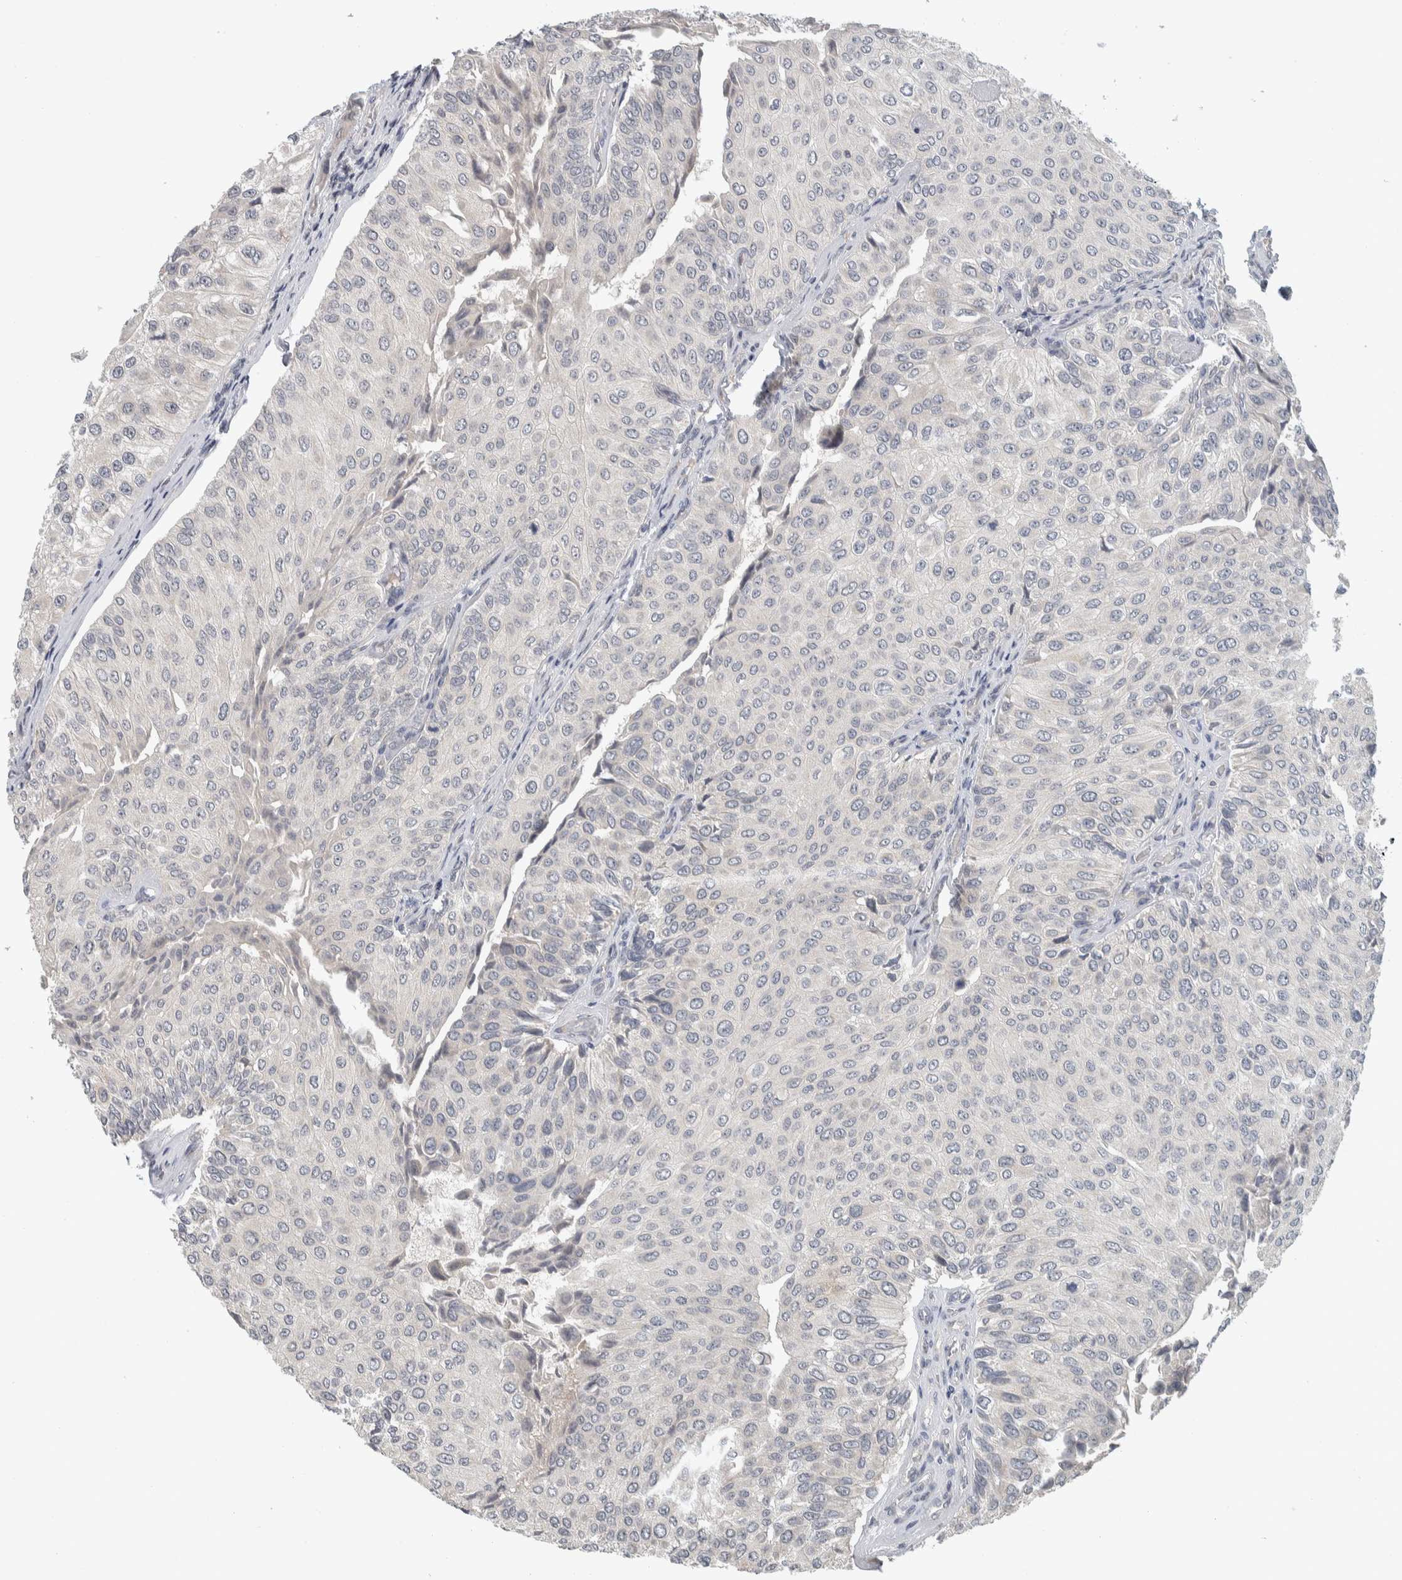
{"staining": {"intensity": "negative", "quantity": "none", "location": "none"}, "tissue": "urothelial cancer", "cell_type": "Tumor cells", "image_type": "cancer", "snomed": [{"axis": "morphology", "description": "Urothelial carcinoma, High grade"}, {"axis": "topography", "description": "Kidney"}, {"axis": "topography", "description": "Urinary bladder"}], "caption": "This is an immunohistochemistry (IHC) histopathology image of human urothelial cancer. There is no positivity in tumor cells.", "gene": "AFP", "patient": {"sex": "male", "age": 77}}